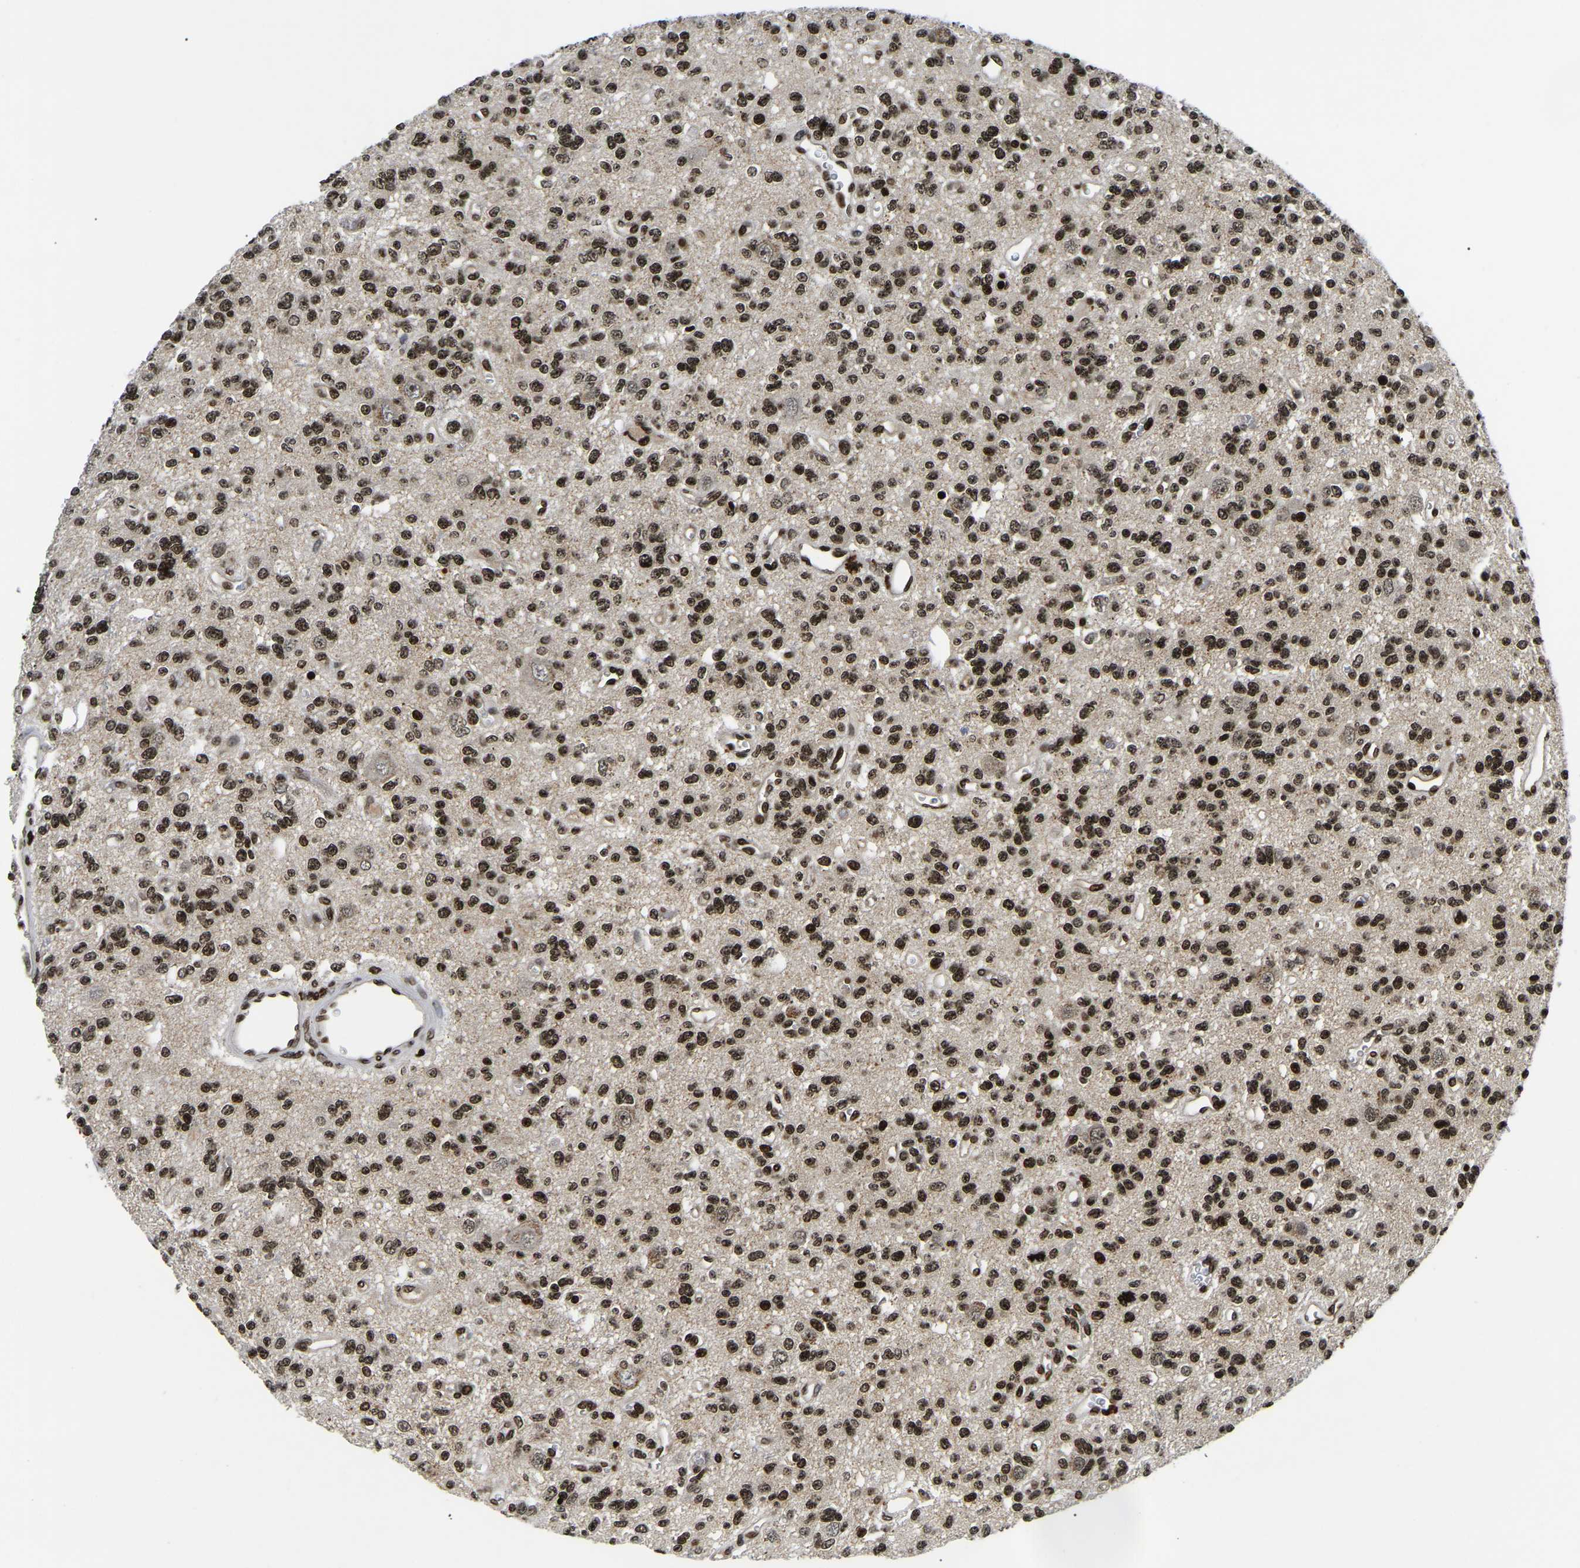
{"staining": {"intensity": "strong", "quantity": ">75%", "location": "nuclear"}, "tissue": "glioma", "cell_type": "Tumor cells", "image_type": "cancer", "snomed": [{"axis": "morphology", "description": "Glioma, malignant, Low grade"}, {"axis": "topography", "description": "Brain"}], "caption": "Immunohistochemical staining of human glioma exhibits high levels of strong nuclear positivity in about >75% of tumor cells. (DAB IHC, brown staining for protein, blue staining for nuclei).", "gene": "LRRC61", "patient": {"sex": "male", "age": 38}}